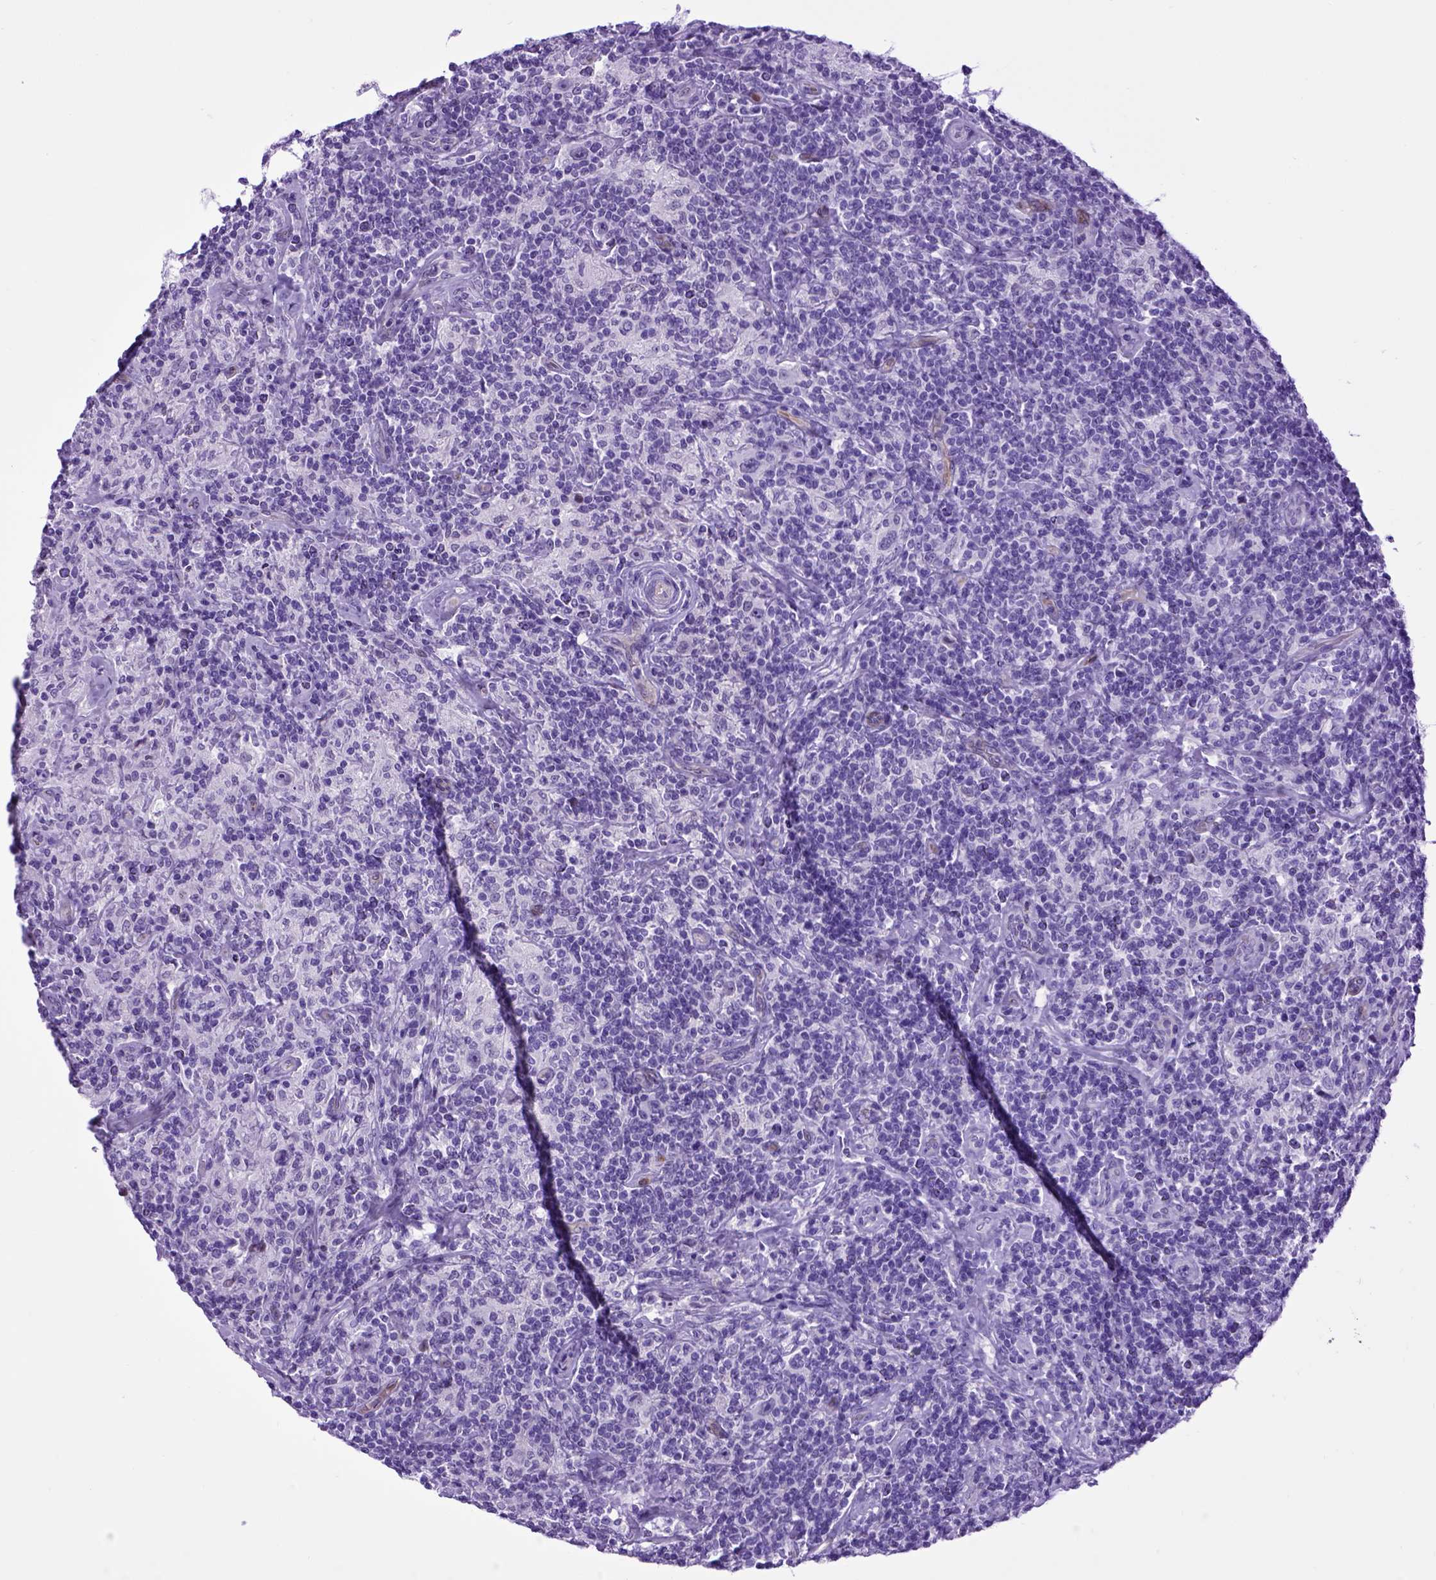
{"staining": {"intensity": "negative", "quantity": "none", "location": "none"}, "tissue": "lymphoma", "cell_type": "Tumor cells", "image_type": "cancer", "snomed": [{"axis": "morphology", "description": "Hodgkin's disease, NOS"}, {"axis": "topography", "description": "Lymph node"}], "caption": "The immunohistochemistry photomicrograph has no significant positivity in tumor cells of Hodgkin's disease tissue.", "gene": "ADAM12", "patient": {"sex": "male", "age": 70}}